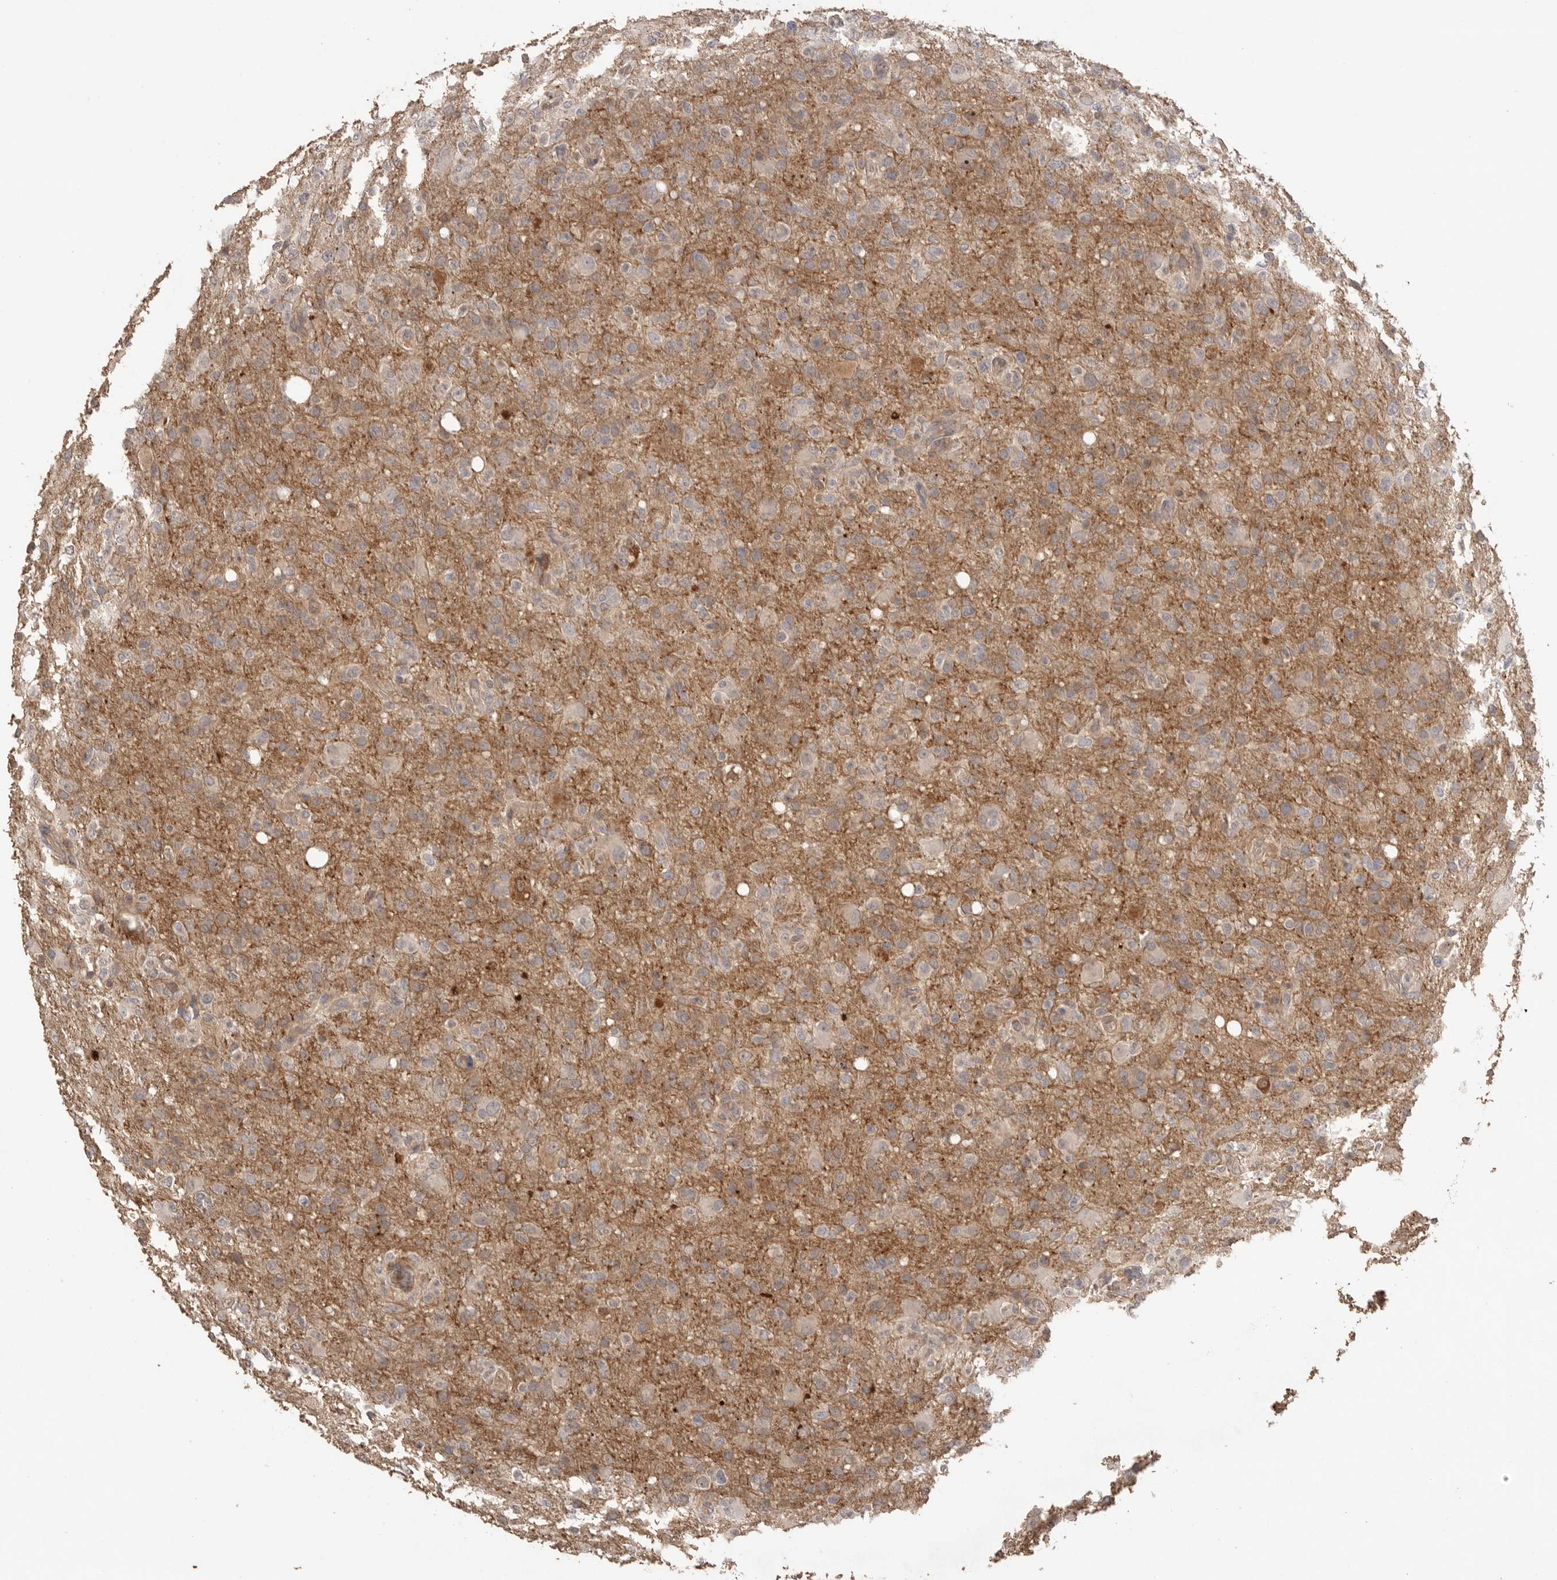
{"staining": {"intensity": "negative", "quantity": "none", "location": "none"}, "tissue": "glioma", "cell_type": "Tumor cells", "image_type": "cancer", "snomed": [{"axis": "morphology", "description": "Glioma, malignant, High grade"}, {"axis": "topography", "description": "Brain"}], "caption": "Malignant high-grade glioma was stained to show a protein in brown. There is no significant positivity in tumor cells.", "gene": "MAP2K1", "patient": {"sex": "female", "age": 57}}